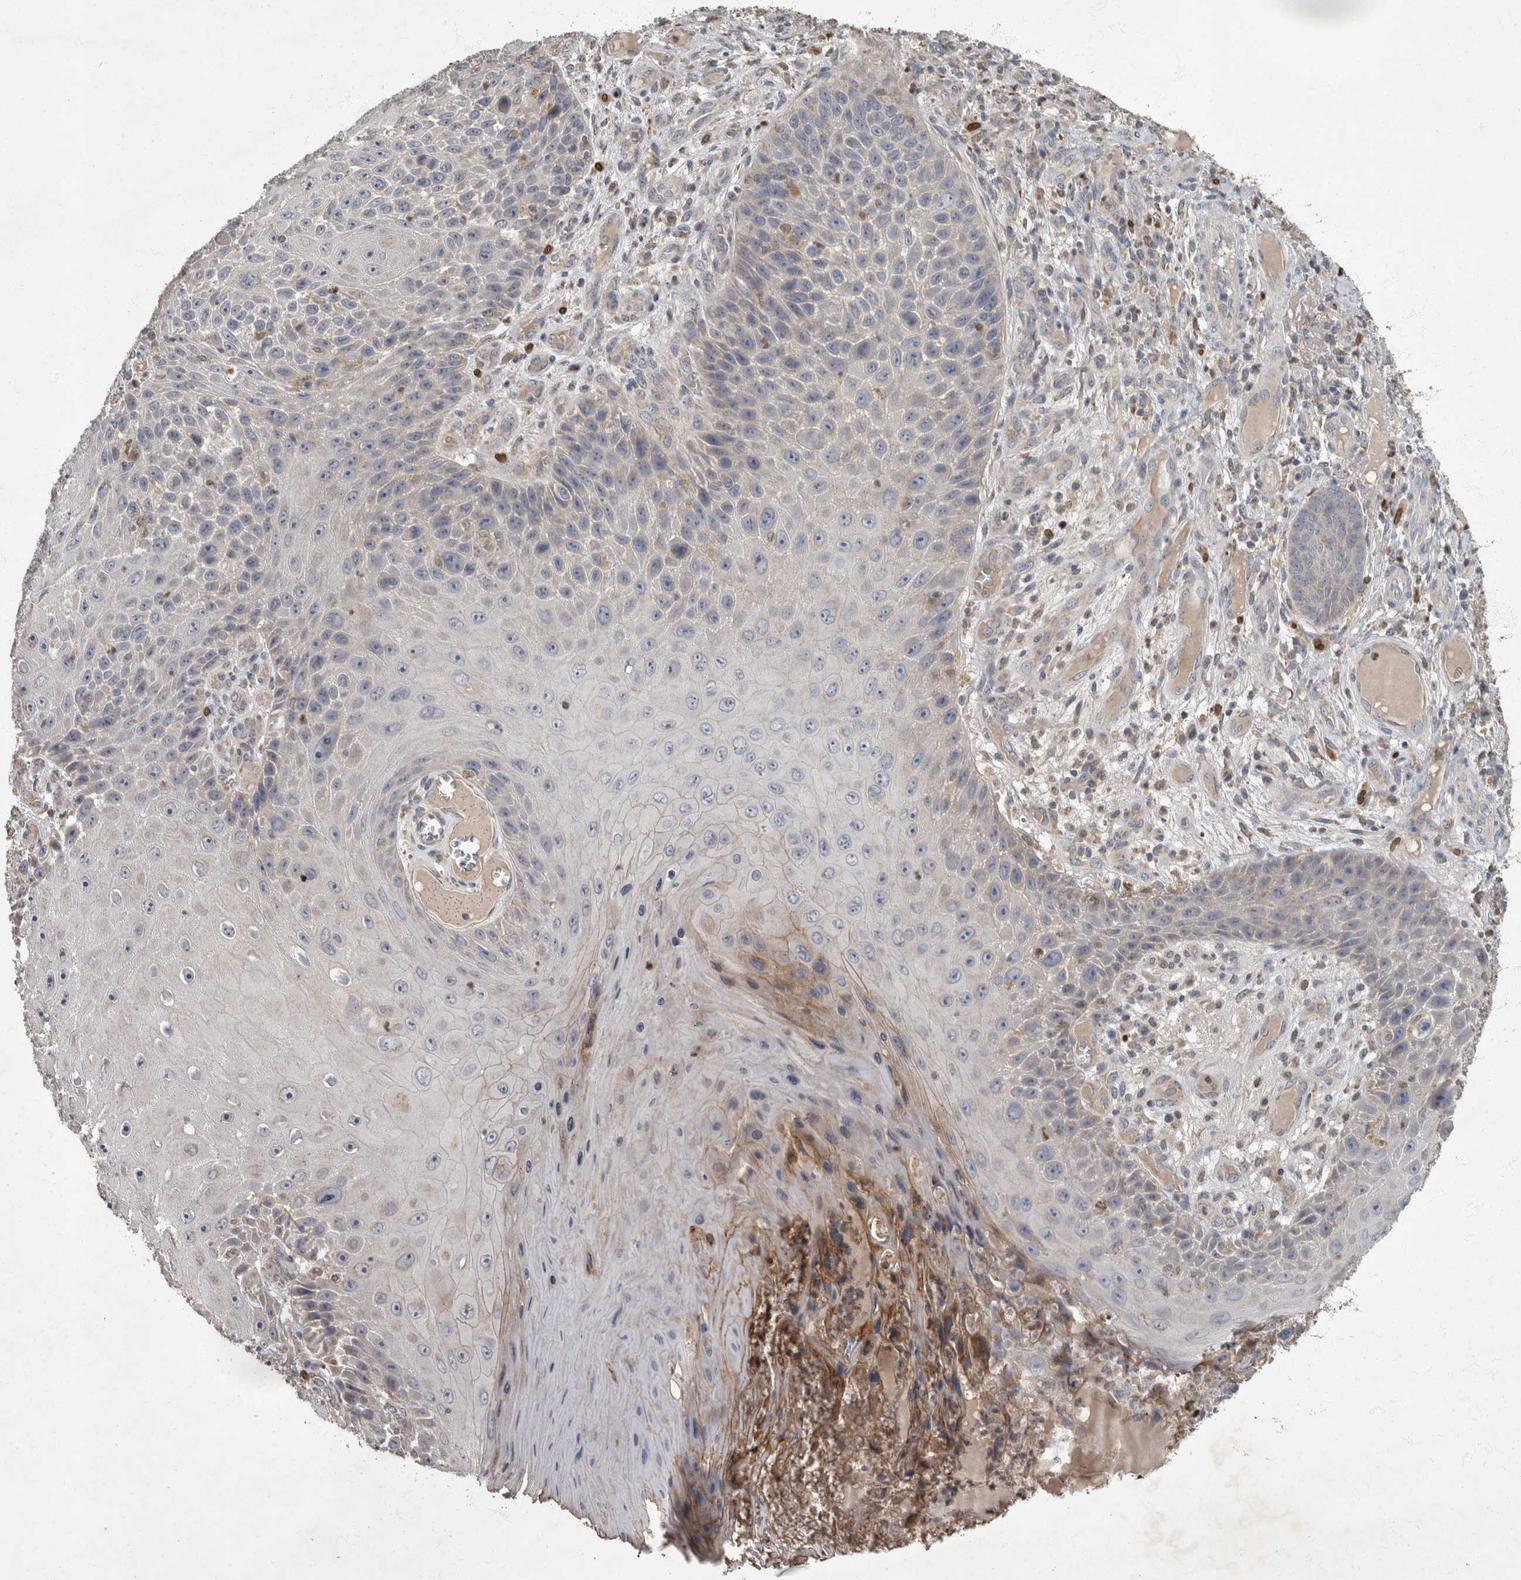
{"staining": {"intensity": "negative", "quantity": "none", "location": "none"}, "tissue": "skin cancer", "cell_type": "Tumor cells", "image_type": "cancer", "snomed": [{"axis": "morphology", "description": "Squamous cell carcinoma, NOS"}, {"axis": "topography", "description": "Skin"}], "caption": "Tumor cells are negative for brown protein staining in skin cancer (squamous cell carcinoma).", "gene": "PPP1R3C", "patient": {"sex": "female", "age": 88}}